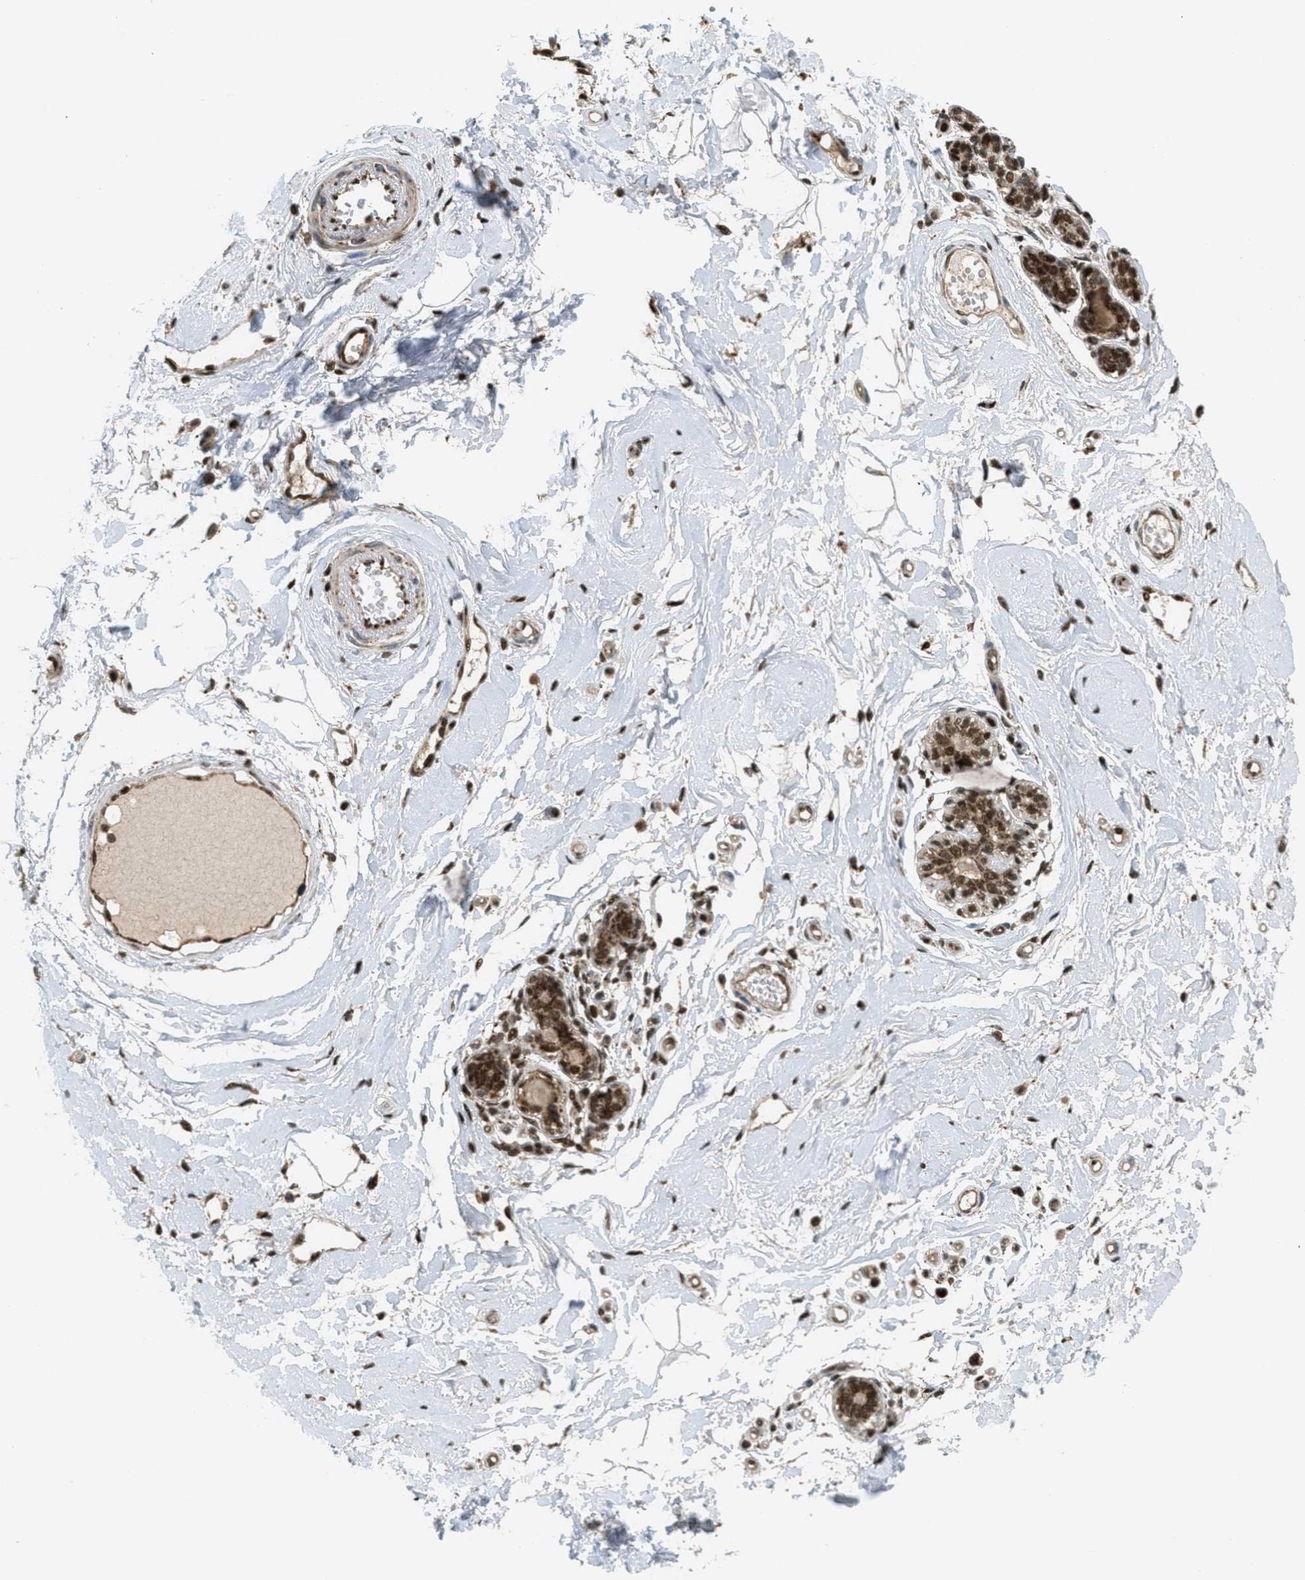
{"staining": {"intensity": "strong", "quantity": ">75%", "location": "nuclear"}, "tissue": "breast", "cell_type": "Adipocytes", "image_type": "normal", "snomed": [{"axis": "morphology", "description": "Normal tissue, NOS"}, {"axis": "morphology", "description": "Lobular carcinoma"}, {"axis": "topography", "description": "Breast"}], "caption": "IHC staining of normal breast, which displays high levels of strong nuclear positivity in approximately >75% of adipocytes indicating strong nuclear protein staining. The staining was performed using DAB (brown) for protein detection and nuclei were counterstained in hematoxylin (blue).", "gene": "TLK1", "patient": {"sex": "female", "age": 59}}